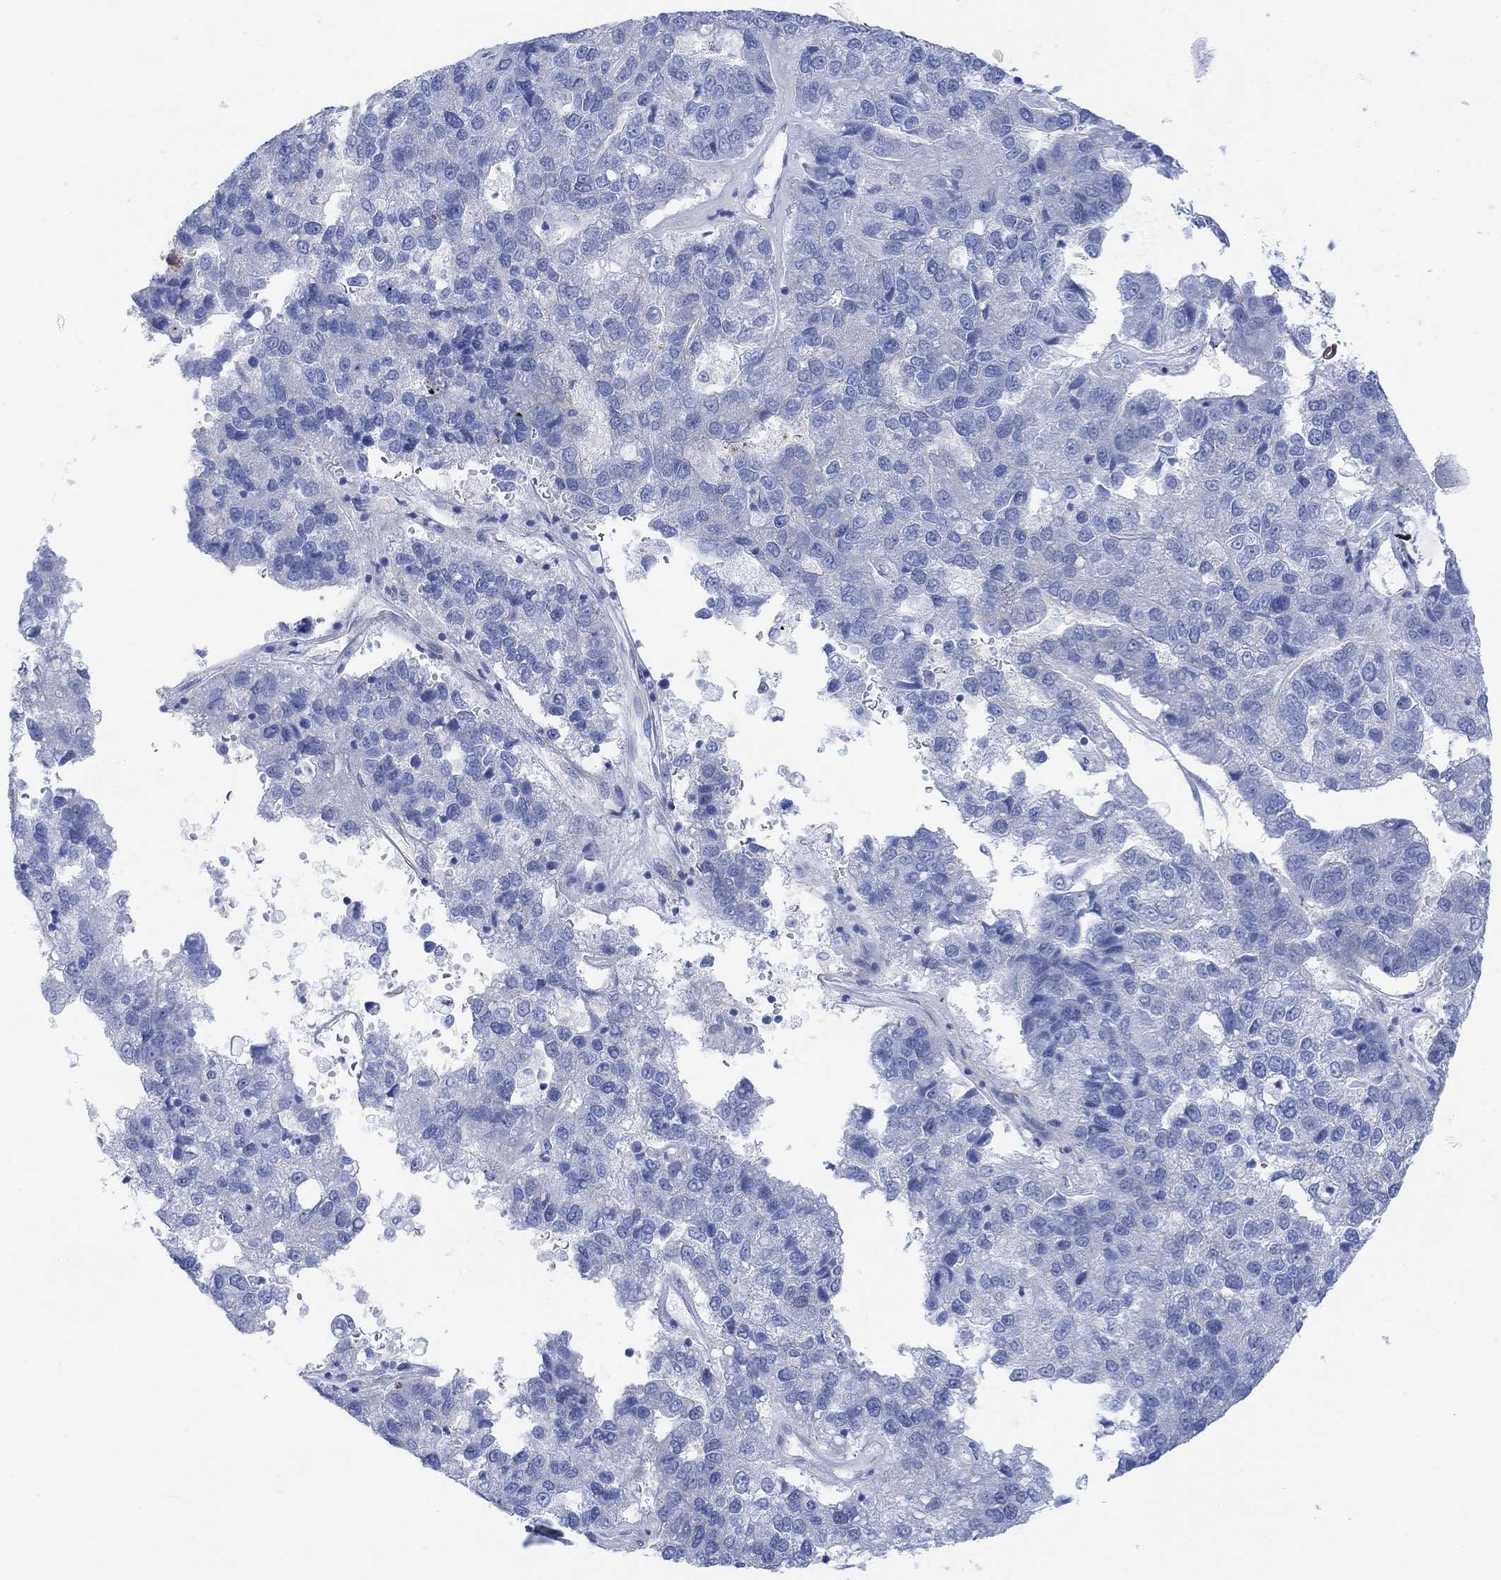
{"staining": {"intensity": "negative", "quantity": "none", "location": "none"}, "tissue": "pancreatic cancer", "cell_type": "Tumor cells", "image_type": "cancer", "snomed": [{"axis": "morphology", "description": "Adenocarcinoma, NOS"}, {"axis": "topography", "description": "Pancreas"}], "caption": "Immunohistochemical staining of pancreatic cancer shows no significant staining in tumor cells.", "gene": "TLDC2", "patient": {"sex": "female", "age": 61}}